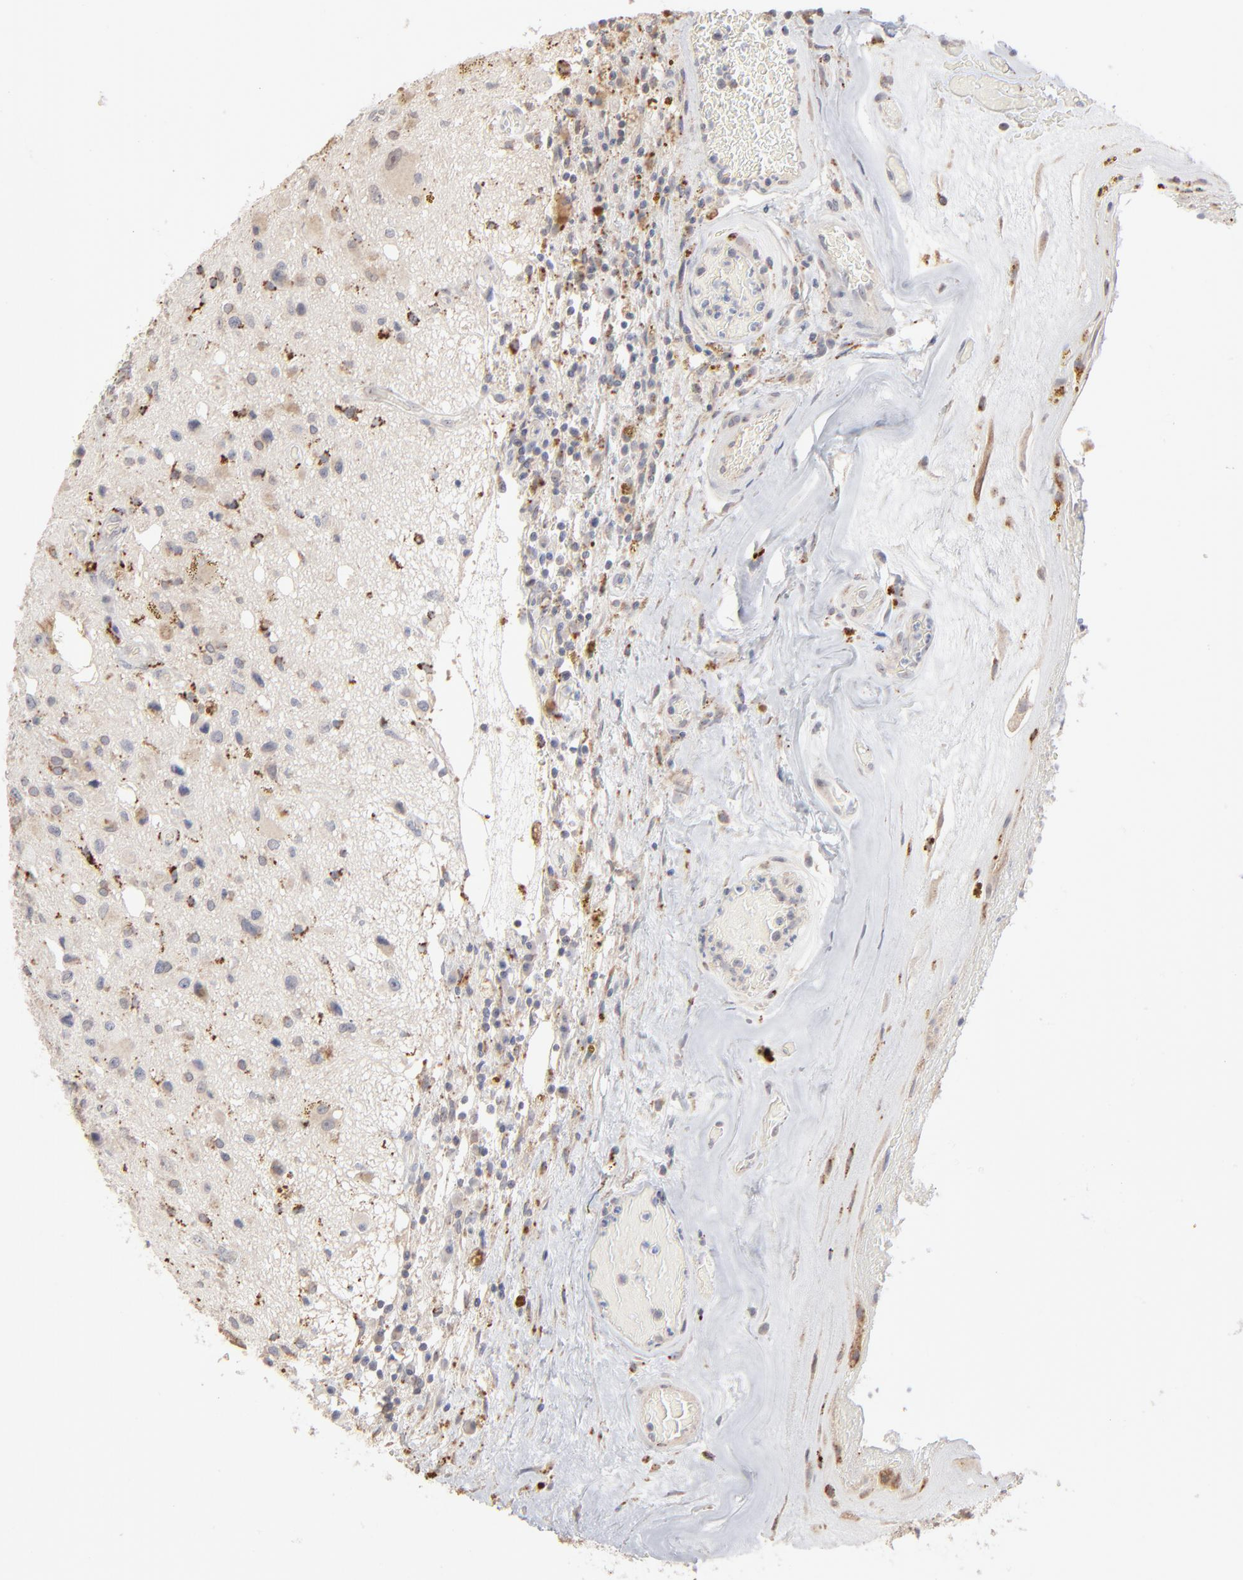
{"staining": {"intensity": "weak", "quantity": "25%-75%", "location": "cytoplasmic/membranous"}, "tissue": "glioma", "cell_type": "Tumor cells", "image_type": "cancer", "snomed": [{"axis": "morphology", "description": "Glioma, malignant, Low grade"}, {"axis": "topography", "description": "Brain"}], "caption": "A micrograph of human low-grade glioma (malignant) stained for a protein displays weak cytoplasmic/membranous brown staining in tumor cells.", "gene": "POMT2", "patient": {"sex": "male", "age": 58}}